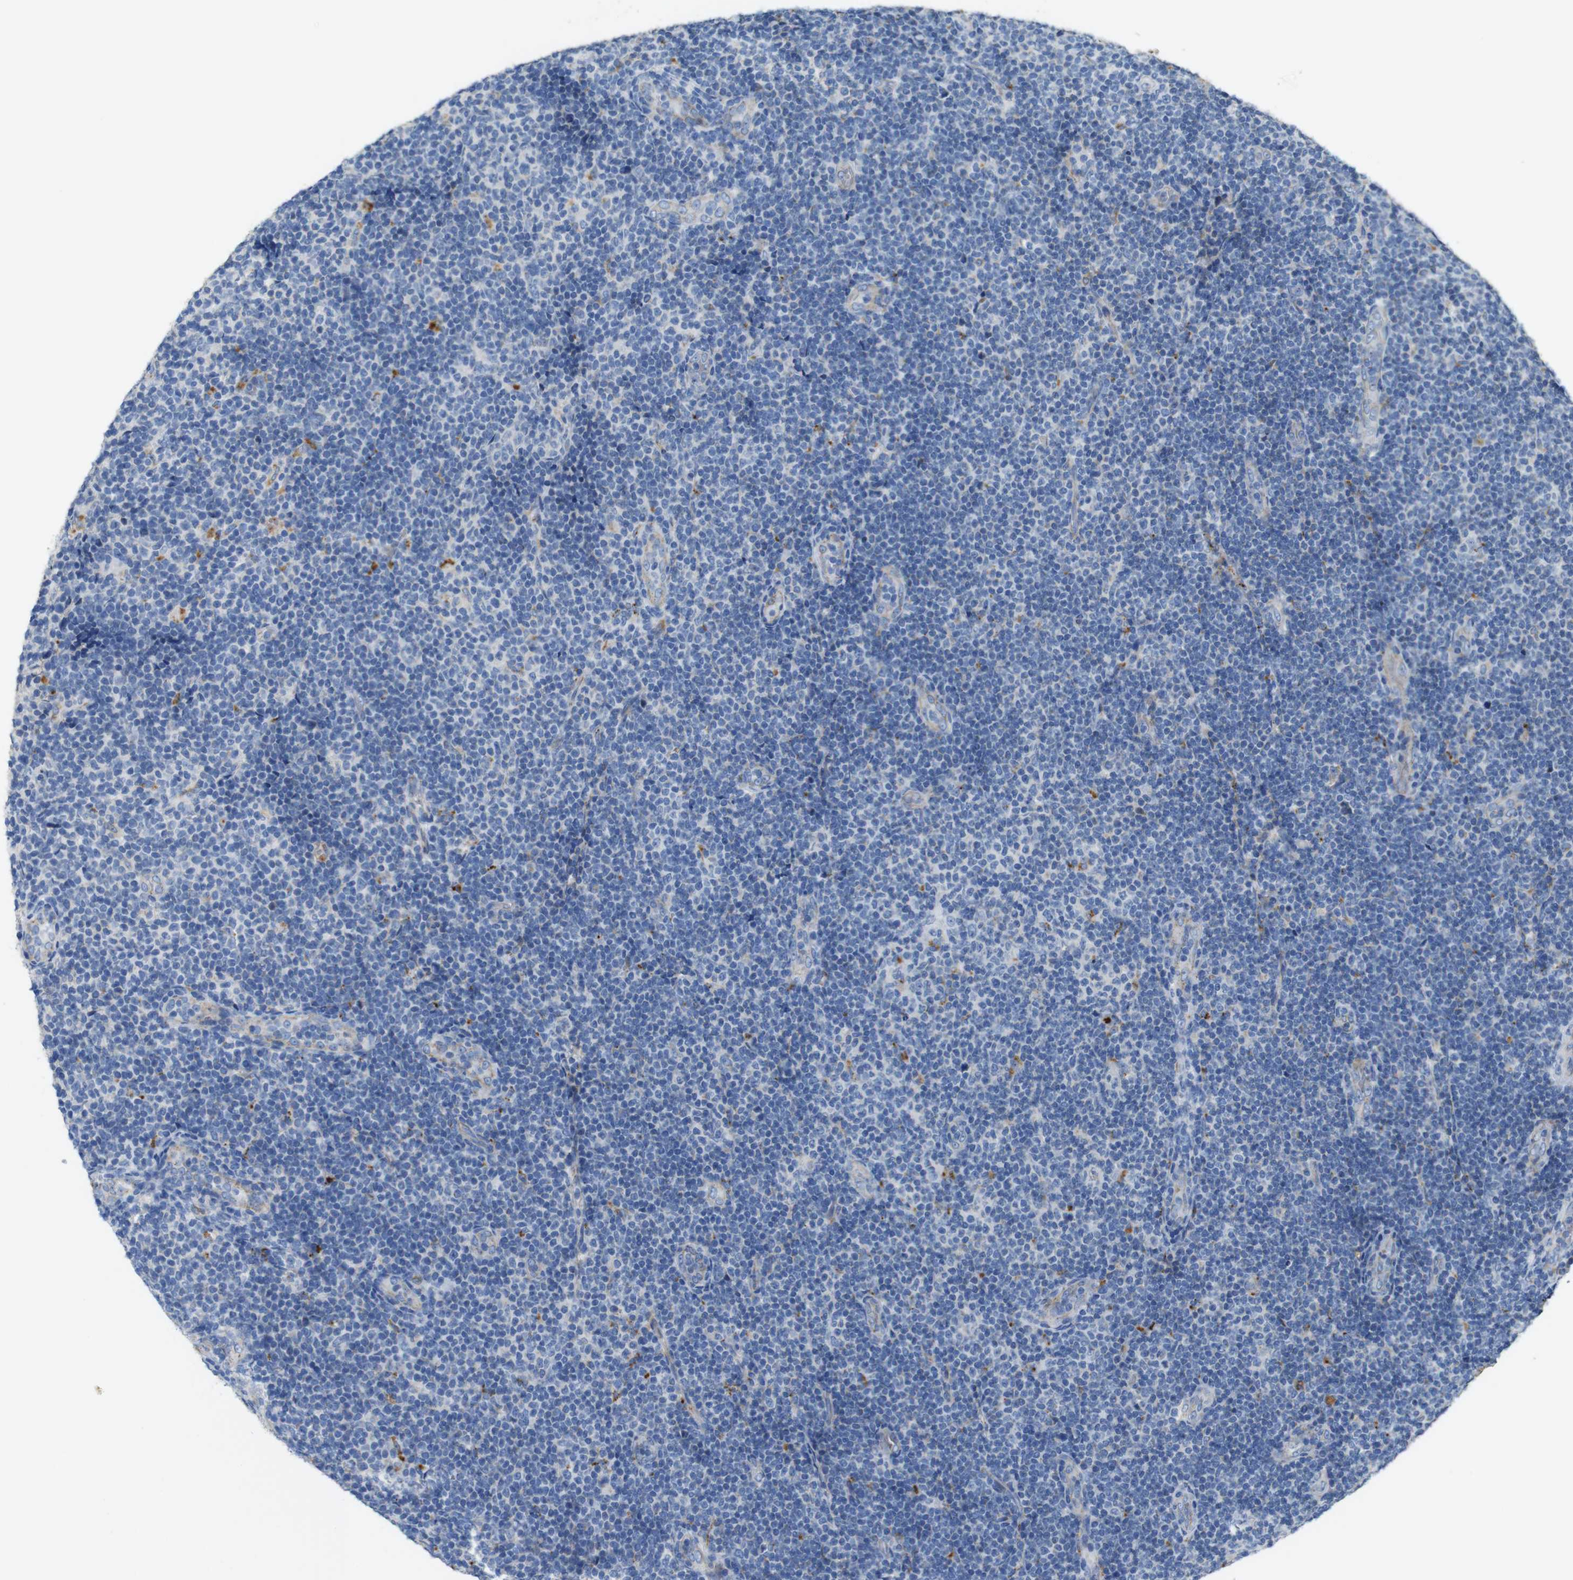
{"staining": {"intensity": "negative", "quantity": "none", "location": "none"}, "tissue": "lymphoma", "cell_type": "Tumor cells", "image_type": "cancer", "snomed": [{"axis": "morphology", "description": "Malignant lymphoma, non-Hodgkin's type, Low grade"}, {"axis": "topography", "description": "Lymph node"}], "caption": "High magnification brightfield microscopy of lymphoma stained with DAB (3,3'-diaminobenzidine) (brown) and counterstained with hematoxylin (blue): tumor cells show no significant staining. (DAB IHC, high magnification).", "gene": "NHLRC3", "patient": {"sex": "male", "age": 83}}